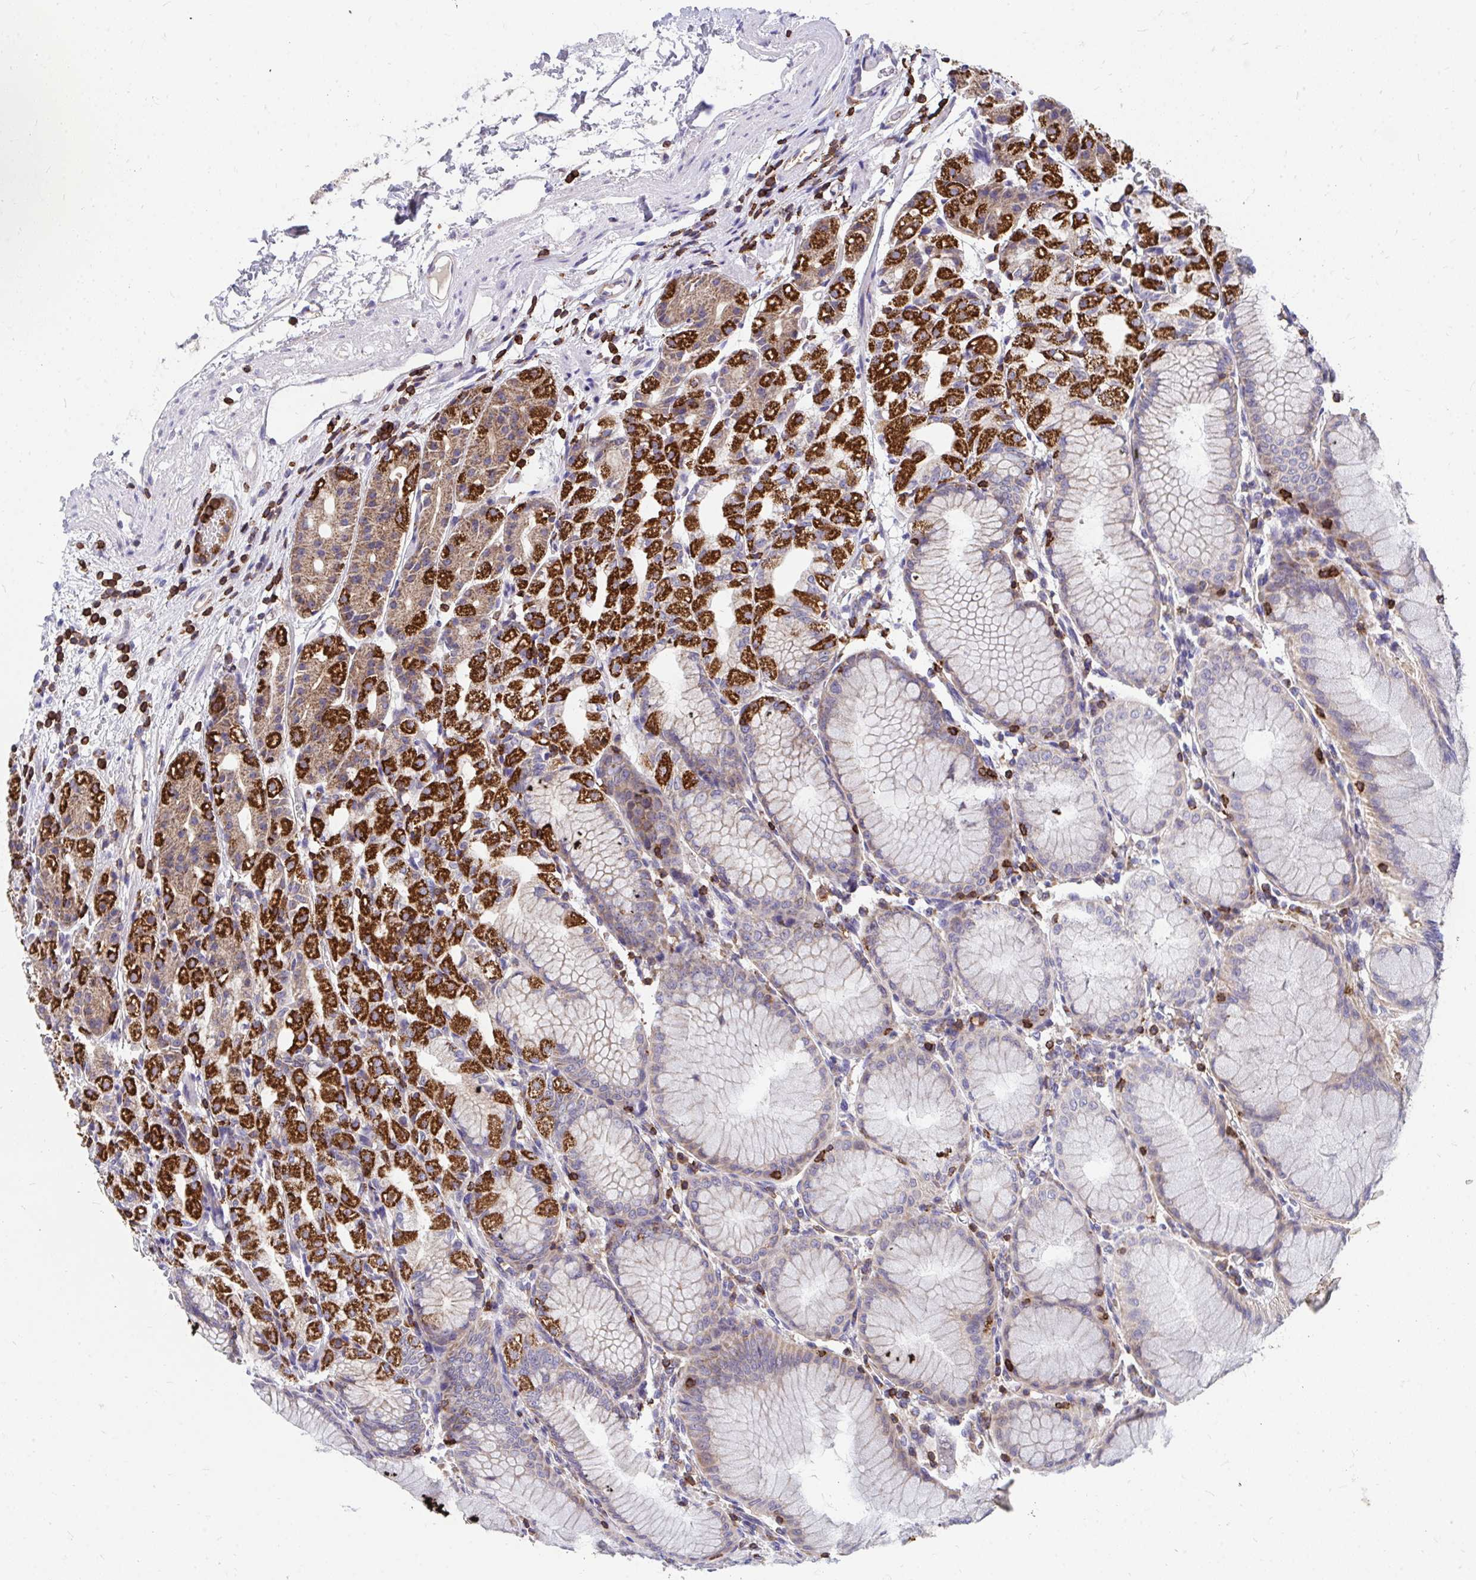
{"staining": {"intensity": "strong", "quantity": "25%-75%", "location": "cytoplasmic/membranous"}, "tissue": "stomach", "cell_type": "Glandular cells", "image_type": "normal", "snomed": [{"axis": "morphology", "description": "Normal tissue, NOS"}, {"axis": "topography", "description": "Stomach"}], "caption": "IHC of unremarkable human stomach reveals high levels of strong cytoplasmic/membranous positivity in about 25%-75% of glandular cells.", "gene": "FHIP1B", "patient": {"sex": "female", "age": 57}}